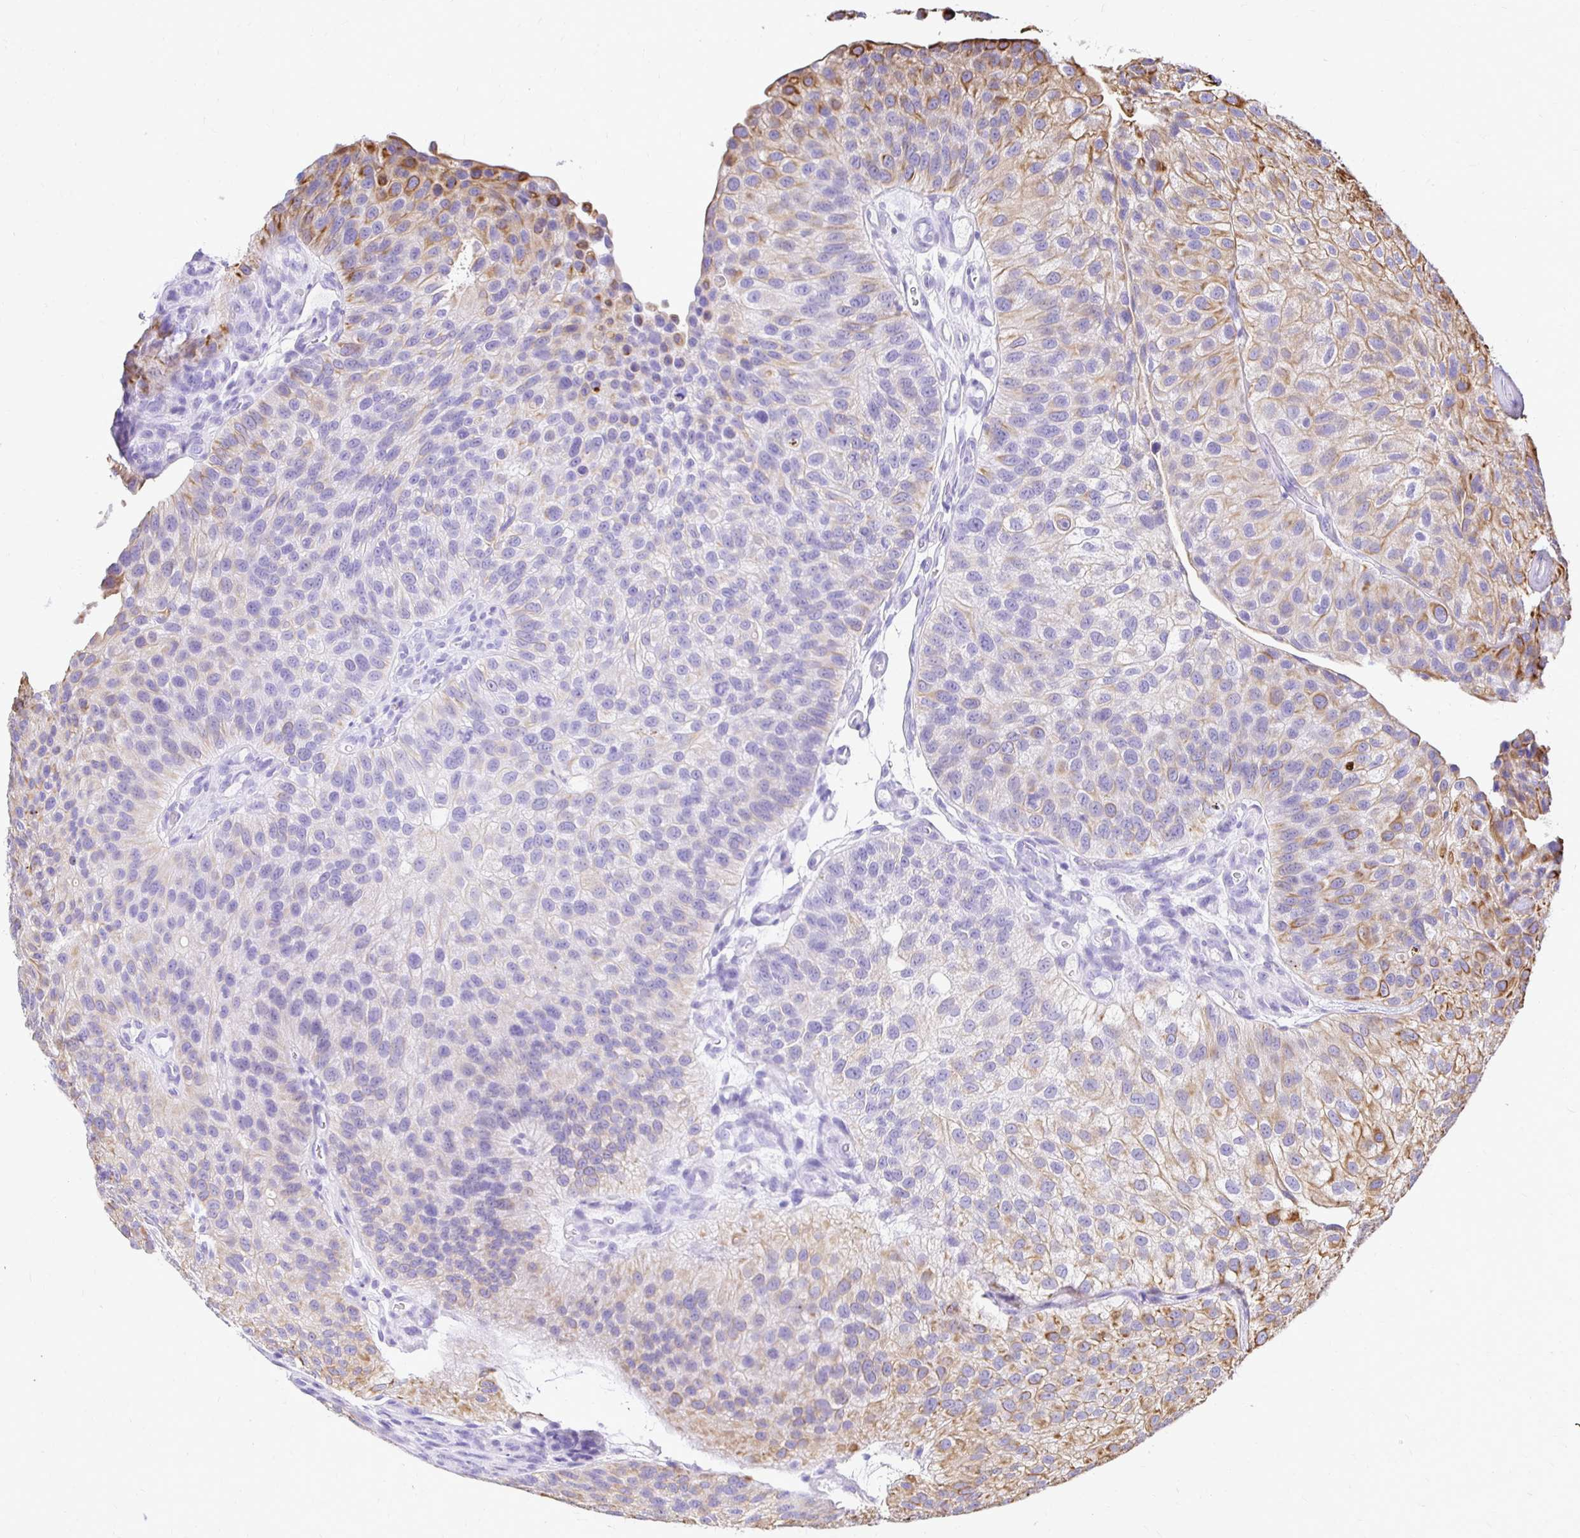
{"staining": {"intensity": "moderate", "quantity": "25%-75%", "location": "cytoplasmic/membranous"}, "tissue": "urothelial cancer", "cell_type": "Tumor cells", "image_type": "cancer", "snomed": [{"axis": "morphology", "description": "Urothelial carcinoma, NOS"}, {"axis": "topography", "description": "Urinary bladder"}], "caption": "High-power microscopy captured an immunohistochemistry photomicrograph of transitional cell carcinoma, revealing moderate cytoplasmic/membranous positivity in about 25%-75% of tumor cells.", "gene": "TAF1D", "patient": {"sex": "male", "age": 87}}